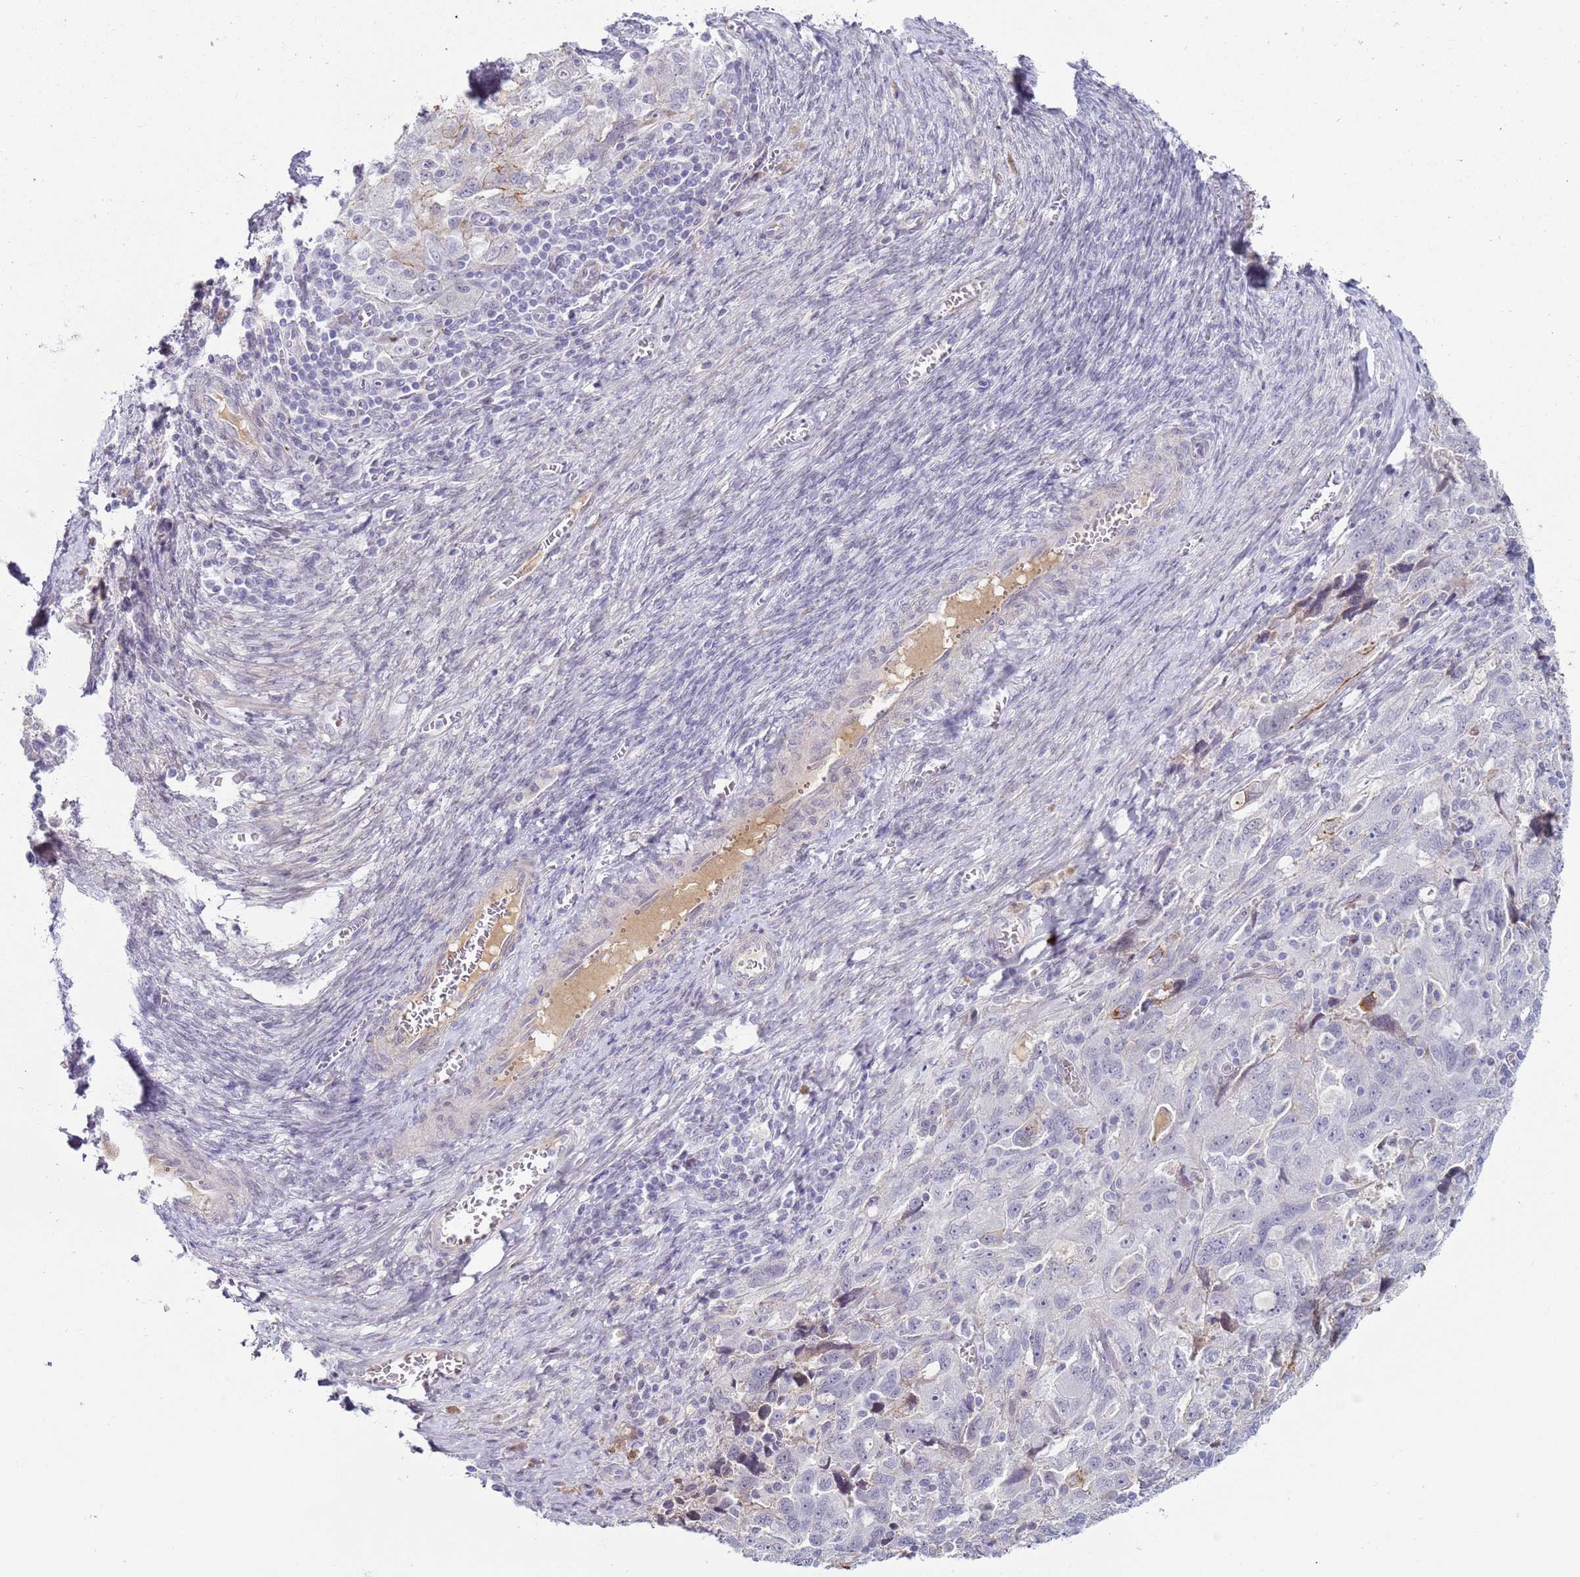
{"staining": {"intensity": "negative", "quantity": "none", "location": "none"}, "tissue": "ovarian cancer", "cell_type": "Tumor cells", "image_type": "cancer", "snomed": [{"axis": "morphology", "description": "Carcinoma, NOS"}, {"axis": "morphology", "description": "Cystadenocarcinoma, serous, NOS"}, {"axis": "topography", "description": "Ovary"}], "caption": "This is a image of IHC staining of ovarian serous cystadenocarcinoma, which shows no expression in tumor cells.", "gene": "NPAP1", "patient": {"sex": "female", "age": 69}}